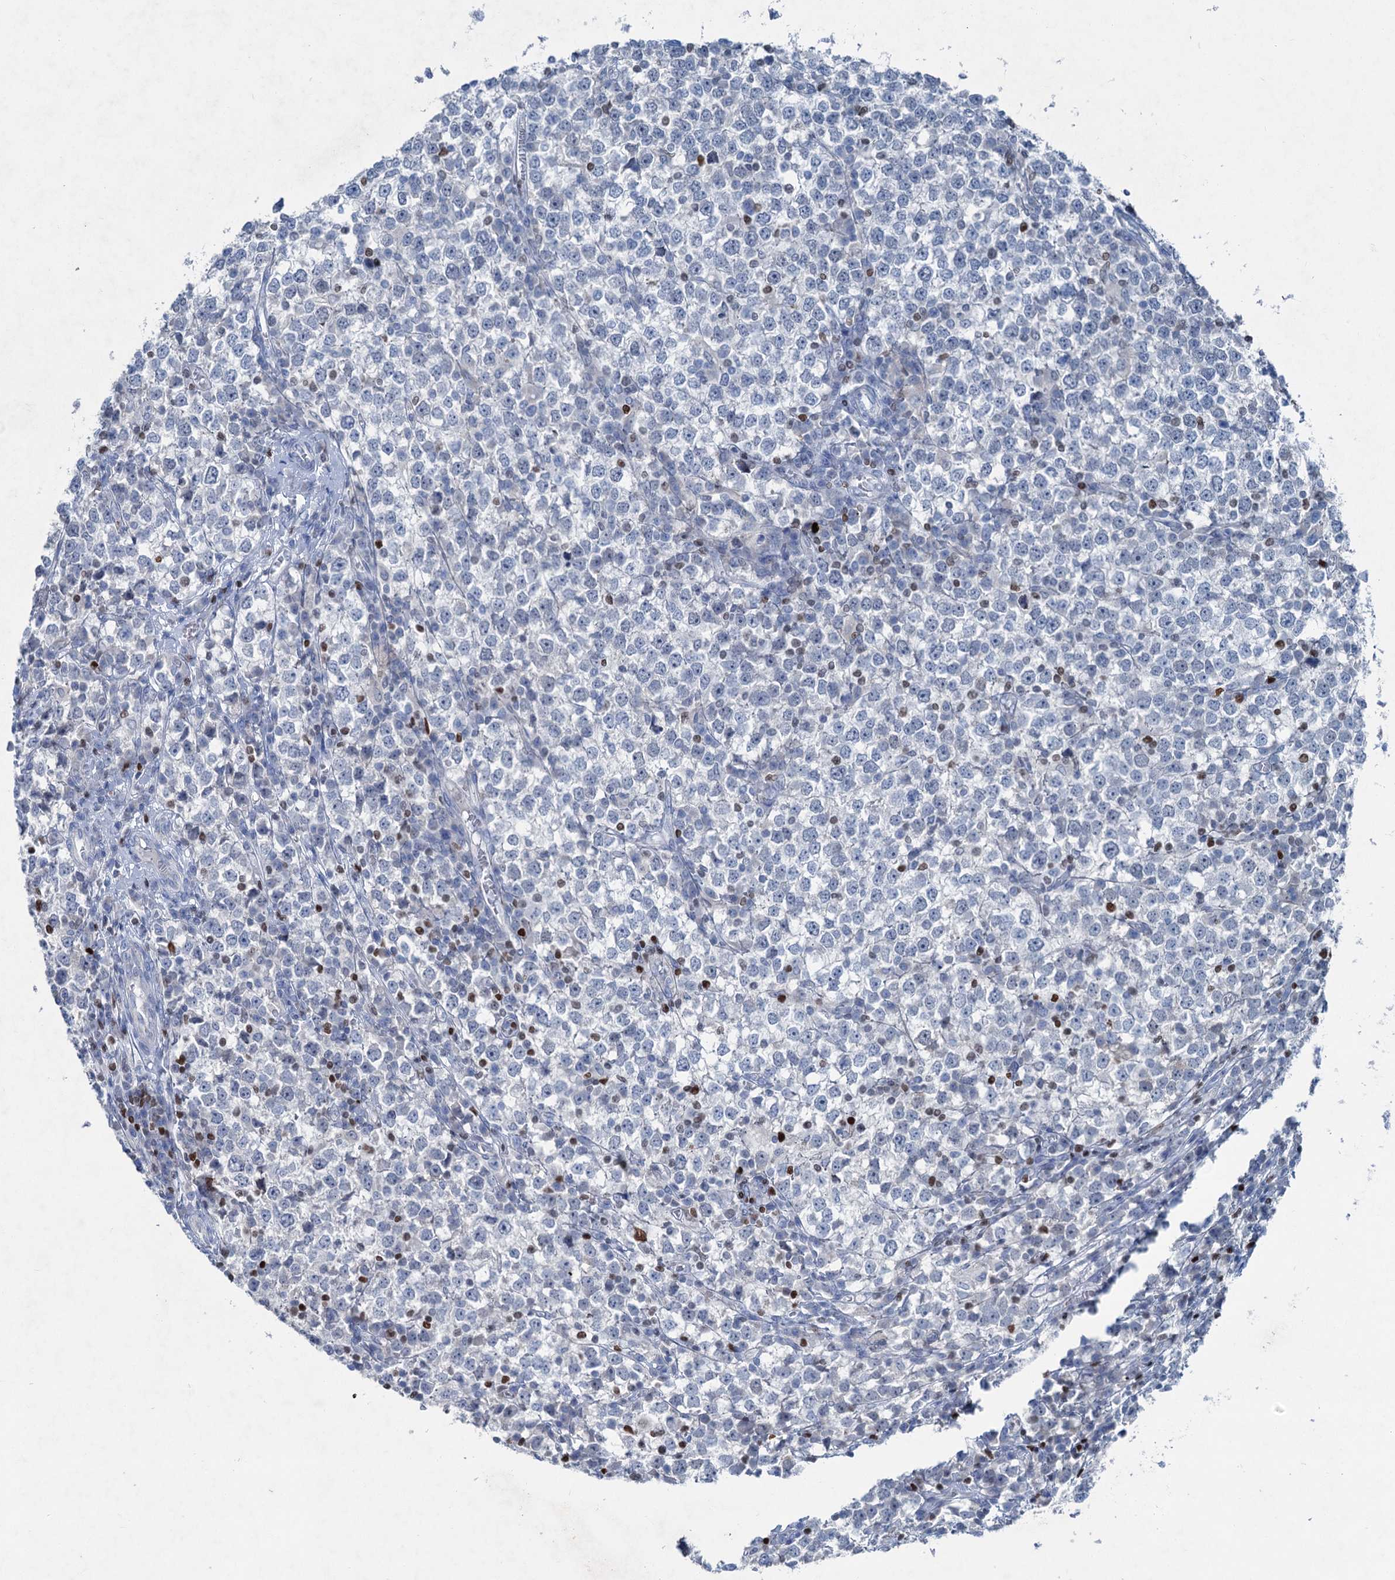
{"staining": {"intensity": "negative", "quantity": "none", "location": "none"}, "tissue": "testis cancer", "cell_type": "Tumor cells", "image_type": "cancer", "snomed": [{"axis": "morphology", "description": "Seminoma, NOS"}, {"axis": "topography", "description": "Testis"}], "caption": "High magnification brightfield microscopy of testis cancer (seminoma) stained with DAB (3,3'-diaminobenzidine) (brown) and counterstained with hematoxylin (blue): tumor cells show no significant expression. (DAB (3,3'-diaminobenzidine) immunohistochemistry visualized using brightfield microscopy, high magnification).", "gene": "ELP4", "patient": {"sex": "male", "age": 65}}